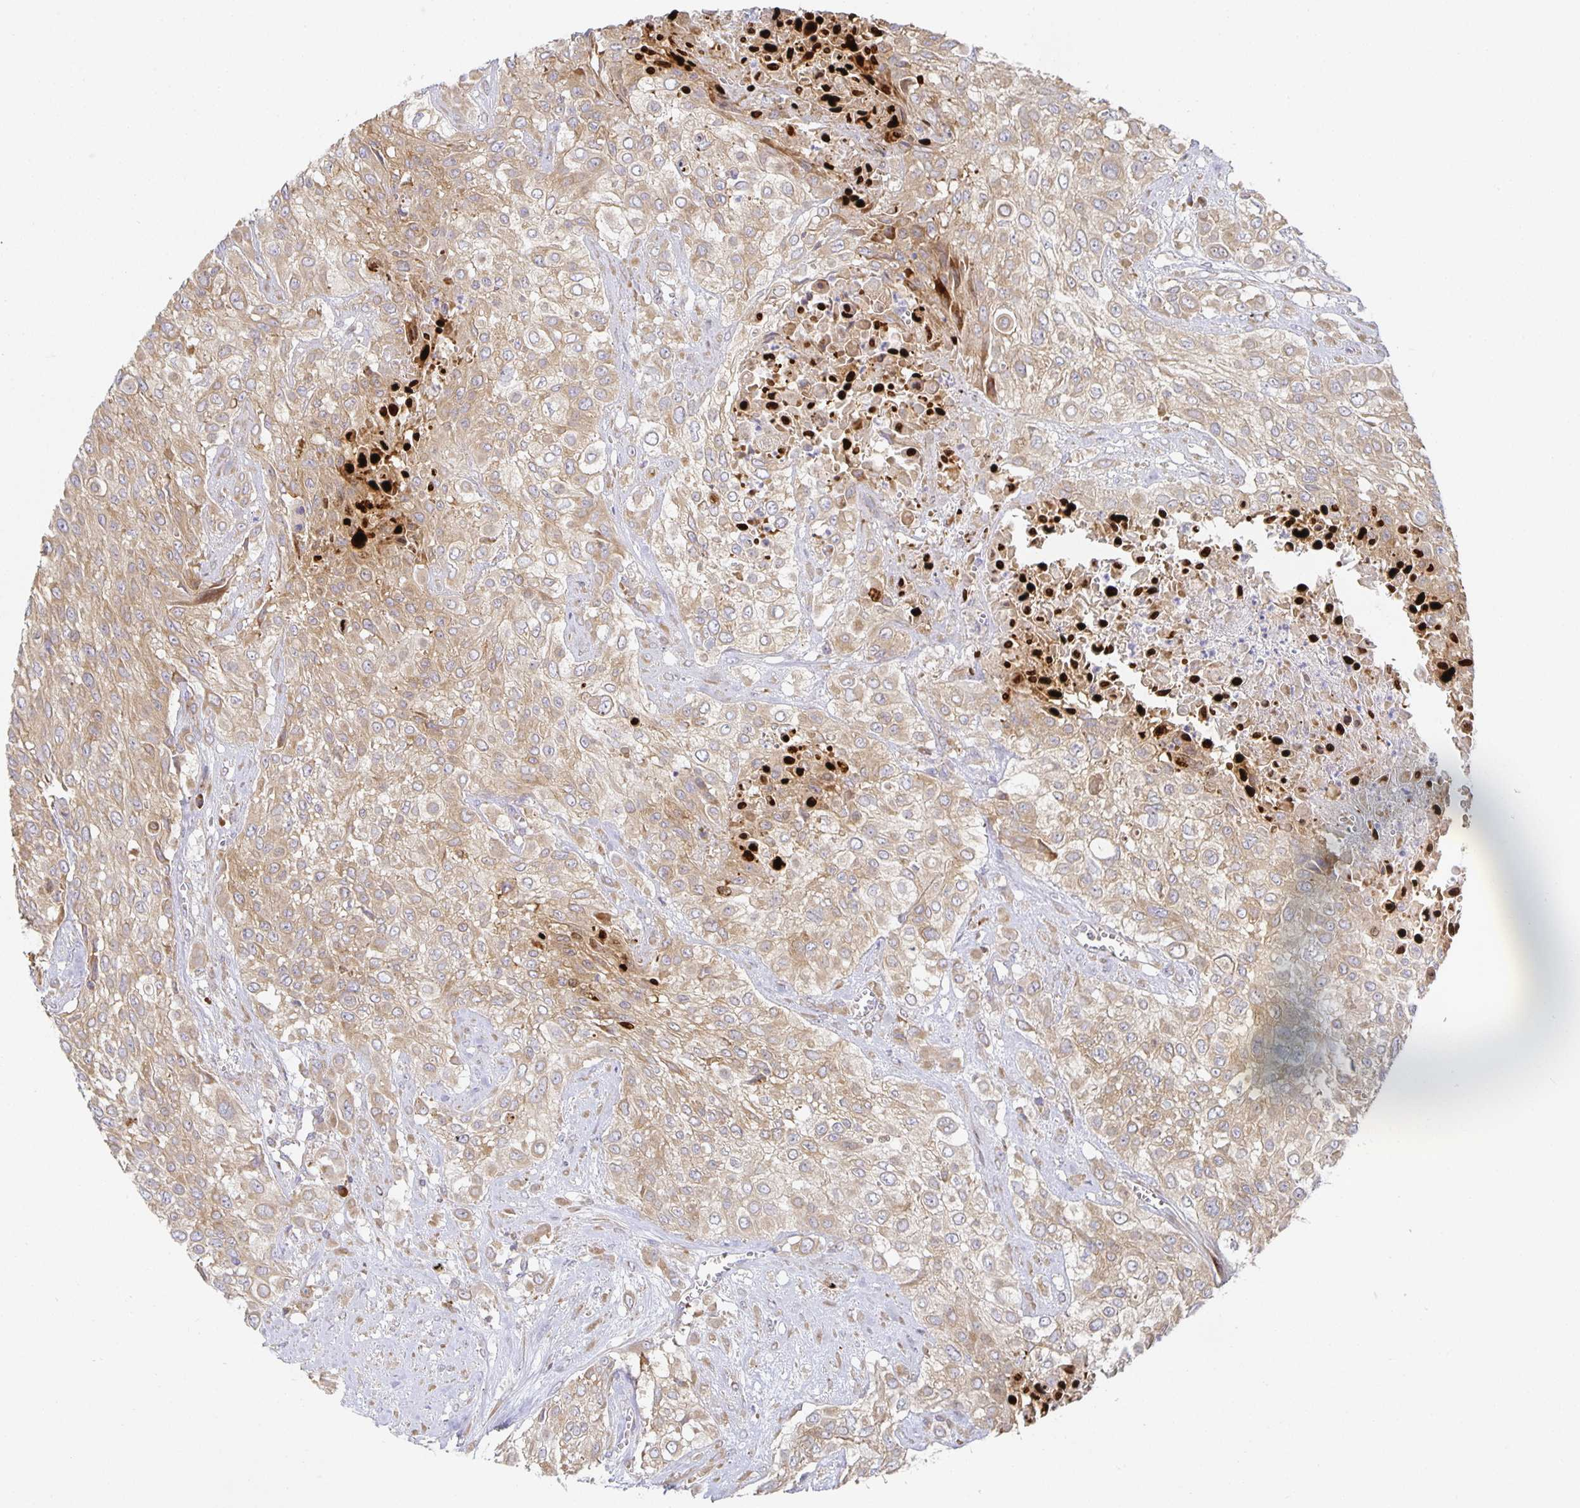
{"staining": {"intensity": "weak", "quantity": ">75%", "location": "cytoplasmic/membranous"}, "tissue": "urothelial cancer", "cell_type": "Tumor cells", "image_type": "cancer", "snomed": [{"axis": "morphology", "description": "Urothelial carcinoma, High grade"}, {"axis": "topography", "description": "Urinary bladder"}], "caption": "Immunohistochemical staining of human urothelial cancer exhibits weak cytoplasmic/membranous protein positivity in about >75% of tumor cells.", "gene": "NOMO1", "patient": {"sex": "male", "age": 57}}